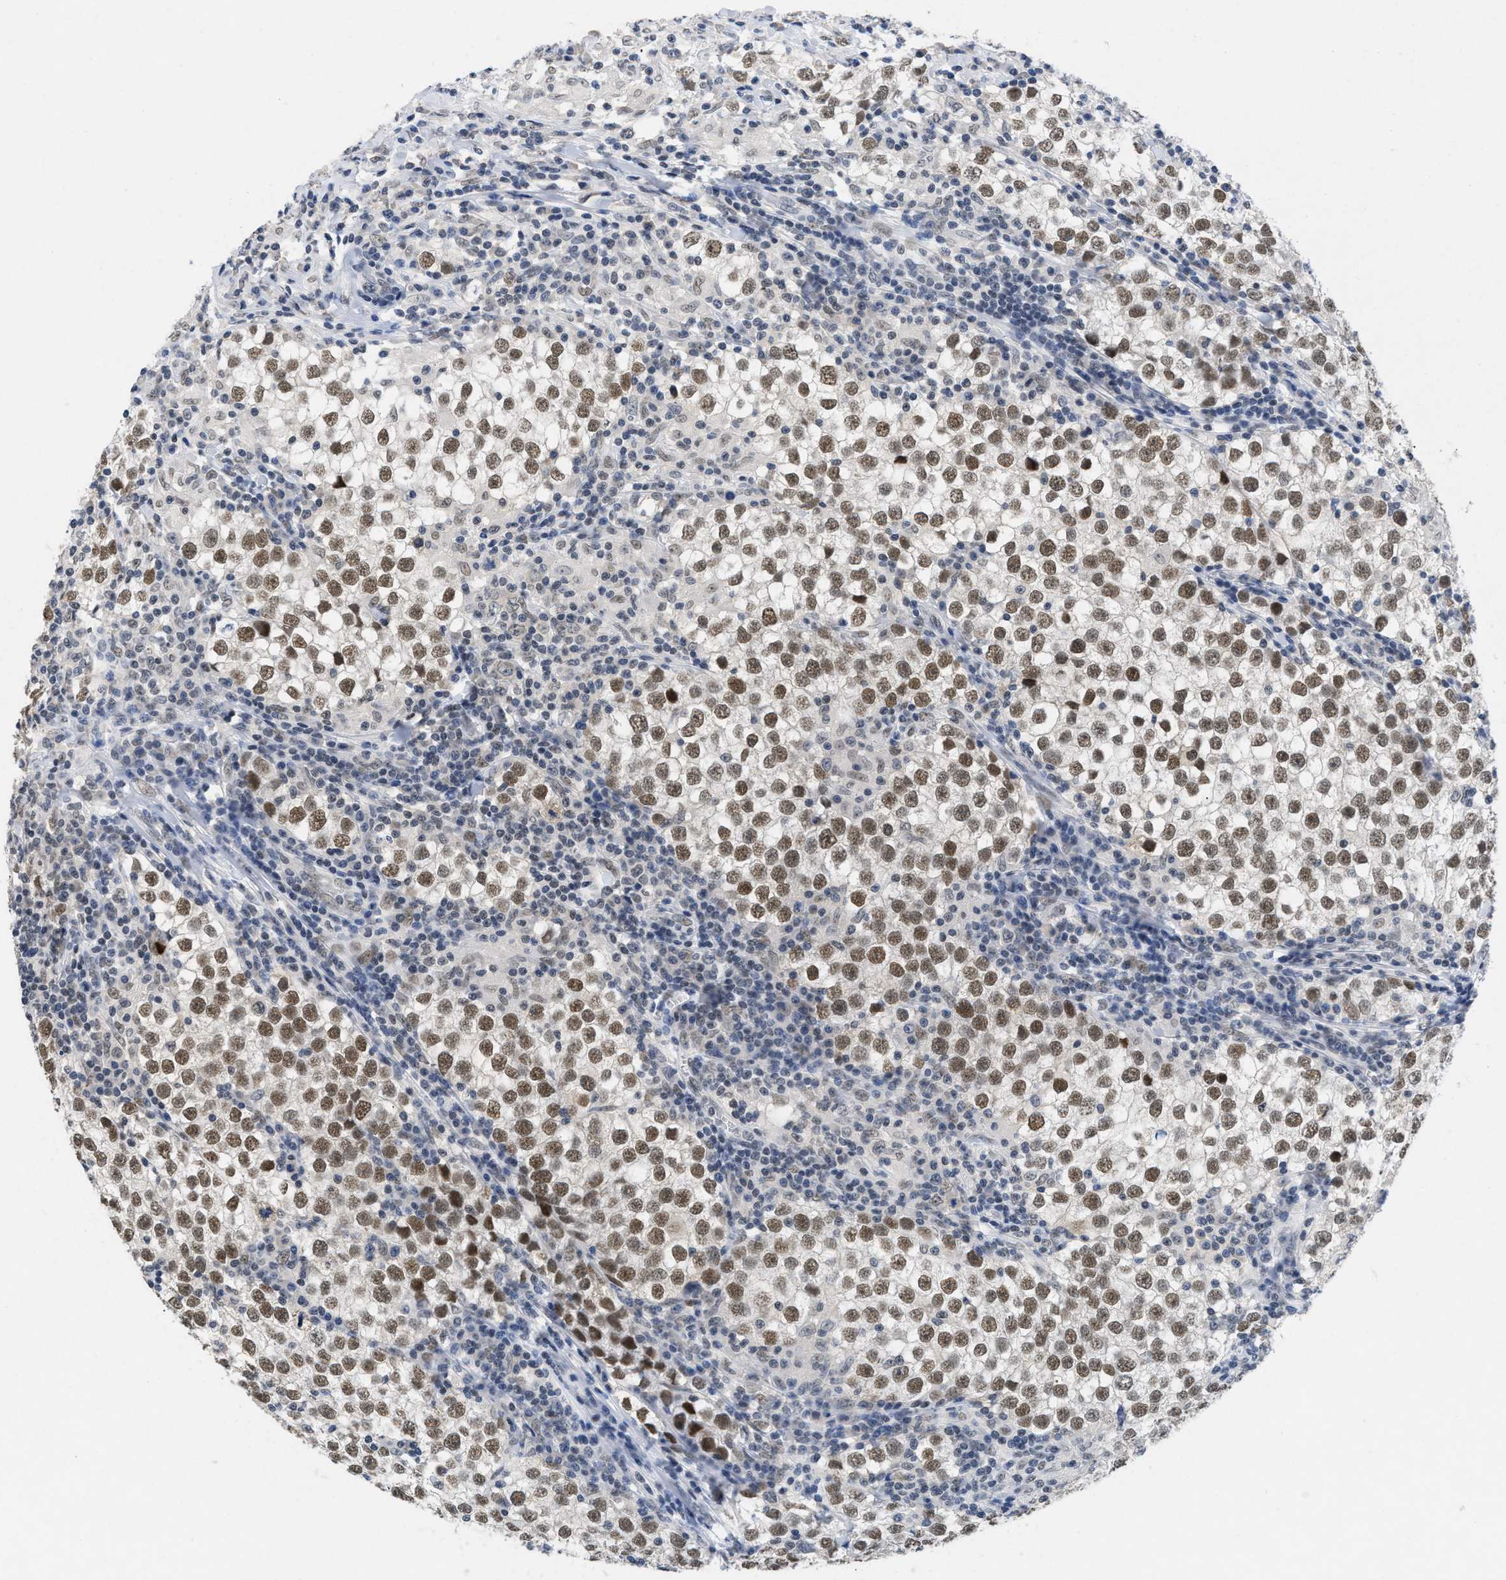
{"staining": {"intensity": "moderate", "quantity": ">75%", "location": "nuclear"}, "tissue": "testis cancer", "cell_type": "Tumor cells", "image_type": "cancer", "snomed": [{"axis": "morphology", "description": "Seminoma, NOS"}, {"axis": "morphology", "description": "Carcinoma, Embryonal, NOS"}, {"axis": "topography", "description": "Testis"}], "caption": "A brown stain highlights moderate nuclear expression of a protein in human embryonal carcinoma (testis) tumor cells.", "gene": "GGNBP2", "patient": {"sex": "male", "age": 36}}